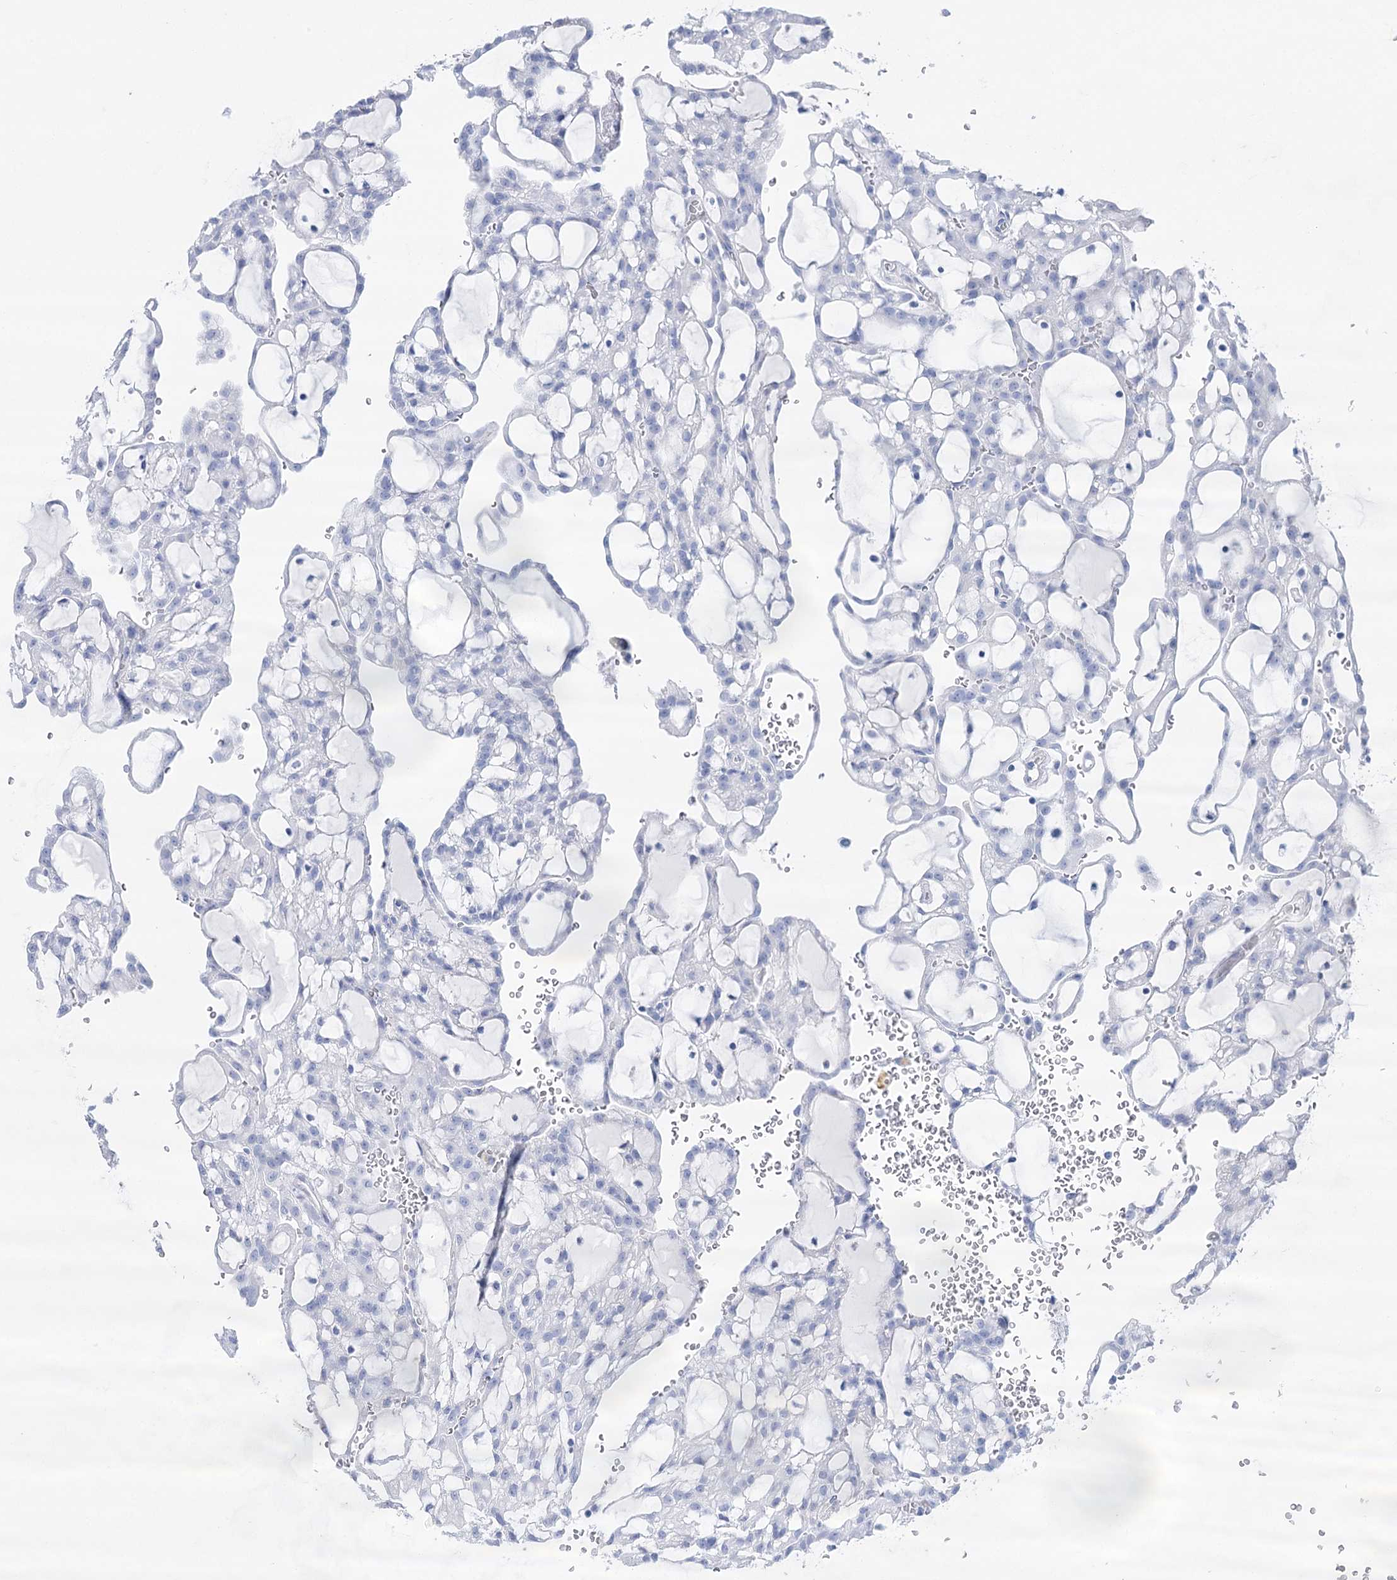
{"staining": {"intensity": "negative", "quantity": "none", "location": "none"}, "tissue": "renal cancer", "cell_type": "Tumor cells", "image_type": "cancer", "snomed": [{"axis": "morphology", "description": "Adenocarcinoma, NOS"}, {"axis": "topography", "description": "Kidney"}], "caption": "This image is of renal adenocarcinoma stained with IHC to label a protein in brown with the nuclei are counter-stained blue. There is no positivity in tumor cells.", "gene": "CSN3", "patient": {"sex": "male", "age": 63}}